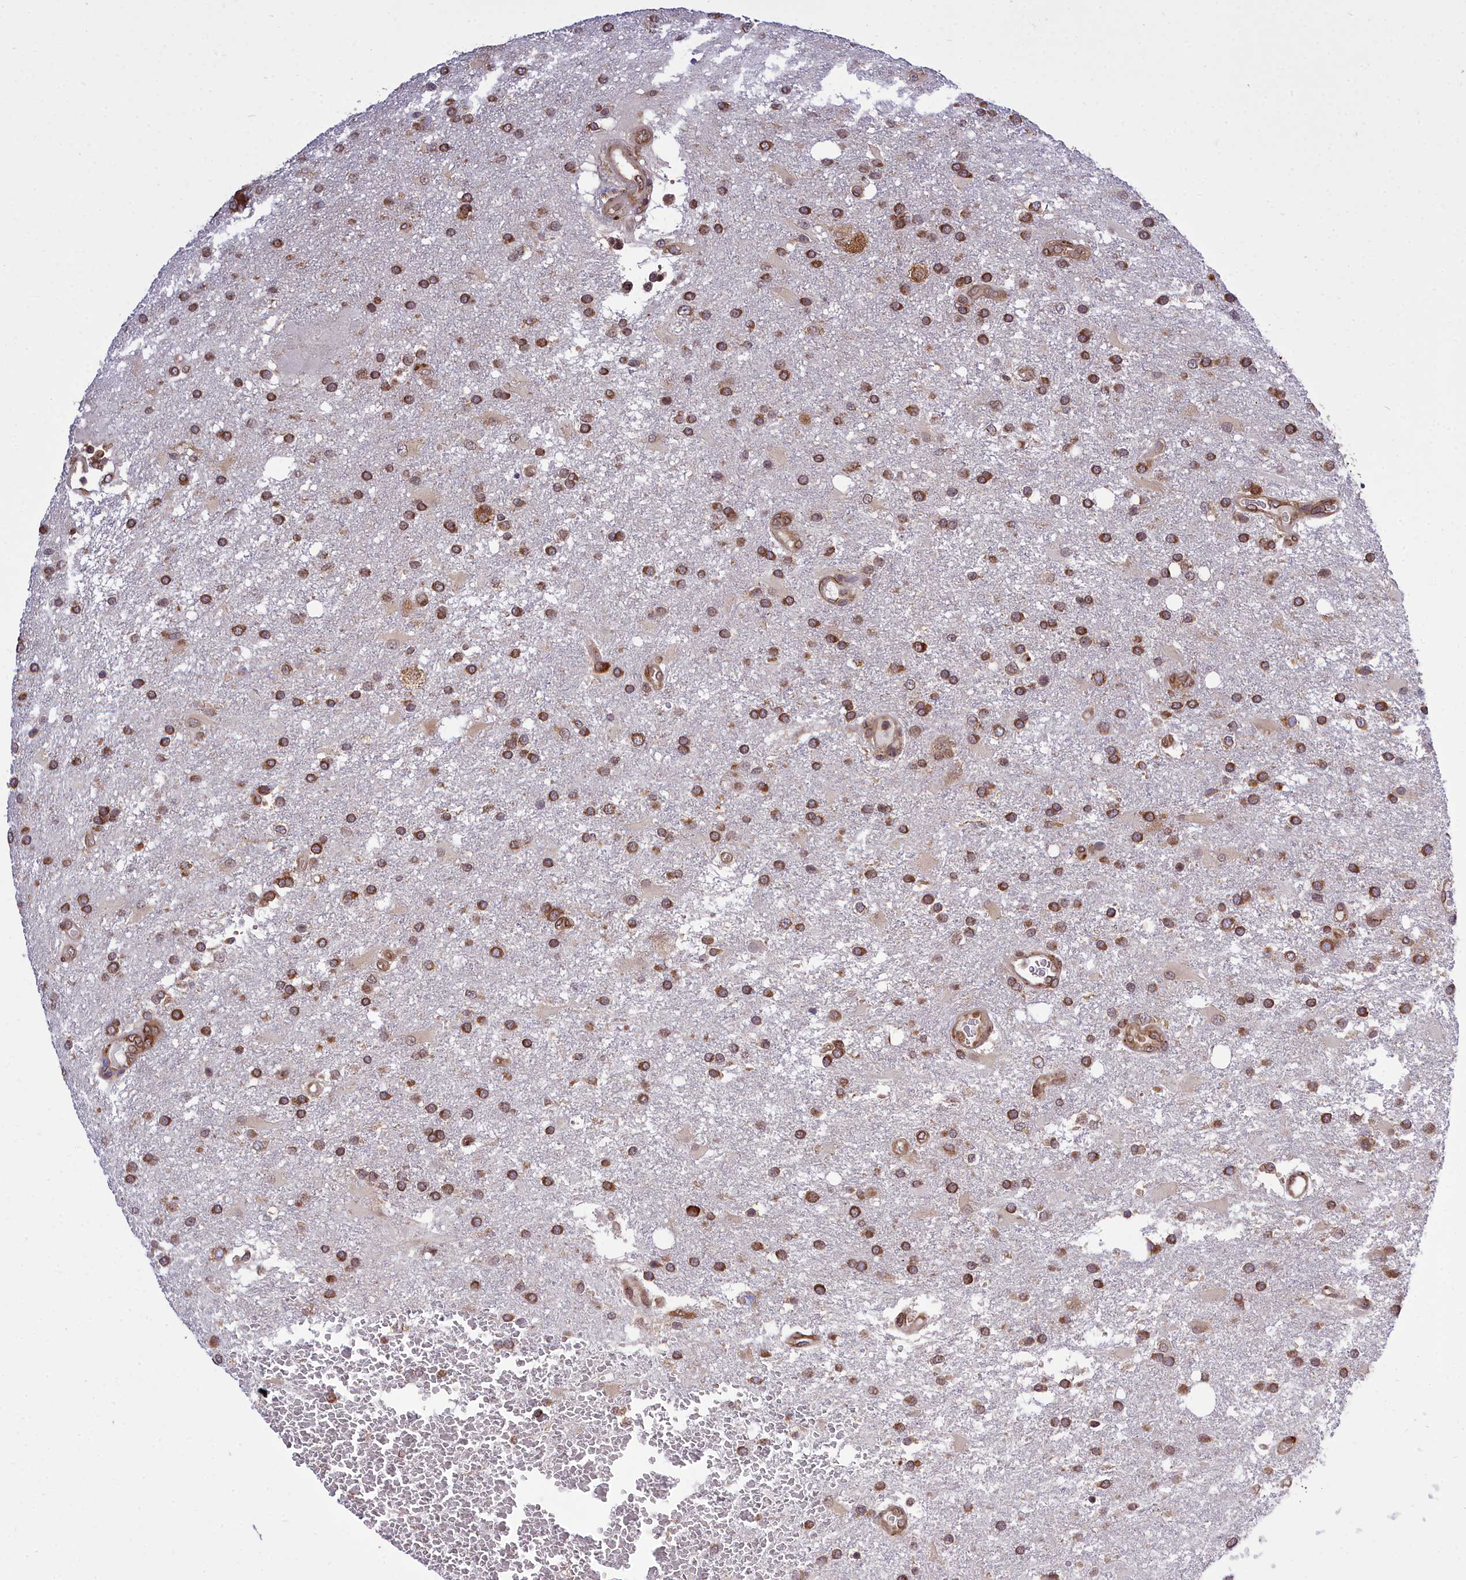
{"staining": {"intensity": "strong", "quantity": ">75%", "location": "cytoplasmic/membranous"}, "tissue": "glioma", "cell_type": "Tumor cells", "image_type": "cancer", "snomed": [{"axis": "morphology", "description": "Glioma, malignant, Low grade"}, {"axis": "topography", "description": "Brain"}], "caption": "A brown stain shows strong cytoplasmic/membranous expression of a protein in human glioma tumor cells.", "gene": "DHCR7", "patient": {"sex": "male", "age": 66}}